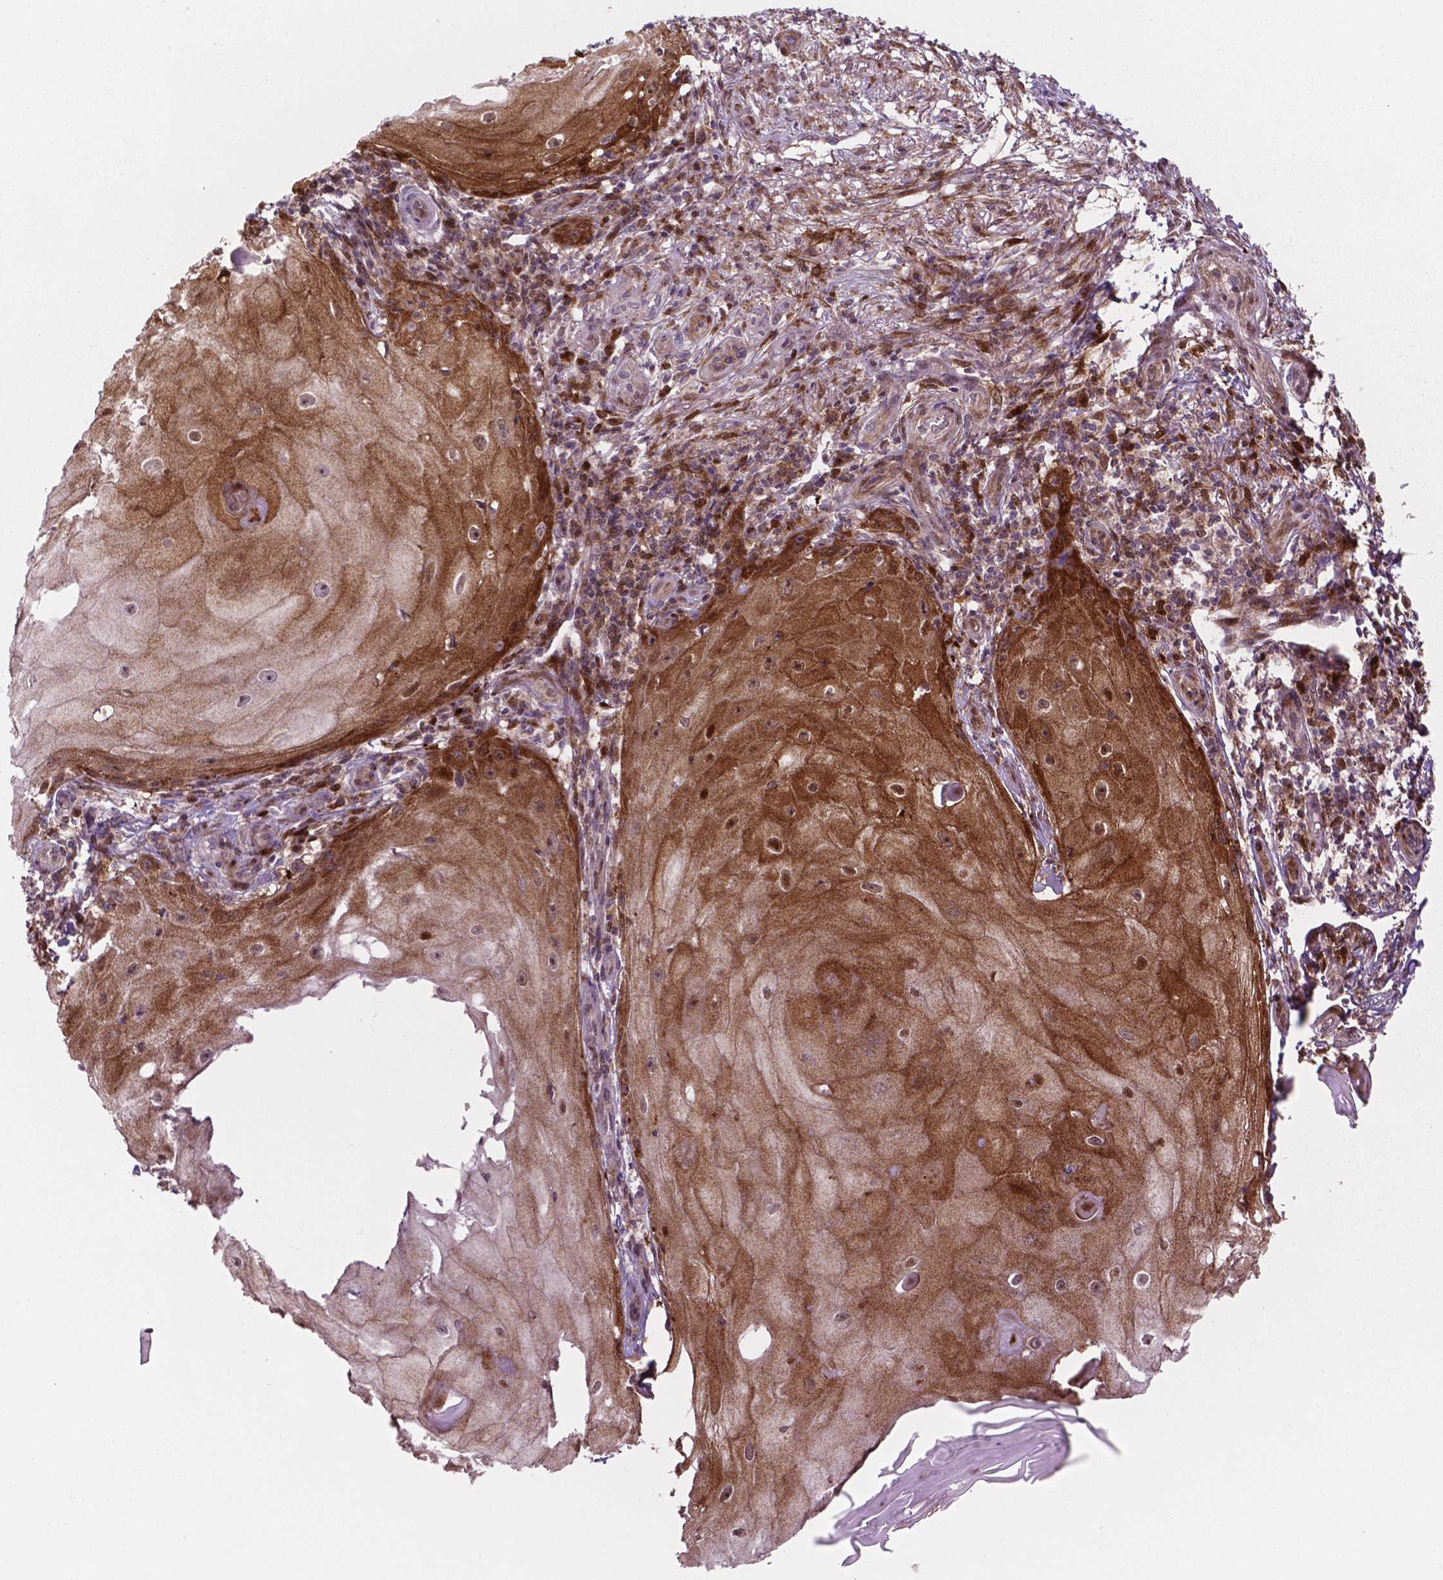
{"staining": {"intensity": "strong", "quantity": ">75%", "location": "cytoplasmic/membranous"}, "tissue": "skin cancer", "cell_type": "Tumor cells", "image_type": "cancer", "snomed": [{"axis": "morphology", "description": "Squamous cell carcinoma, NOS"}, {"axis": "topography", "description": "Skin"}], "caption": "Immunohistochemical staining of skin cancer (squamous cell carcinoma) reveals high levels of strong cytoplasmic/membranous protein expression in about >75% of tumor cells.", "gene": "LDHA", "patient": {"sex": "female", "age": 77}}